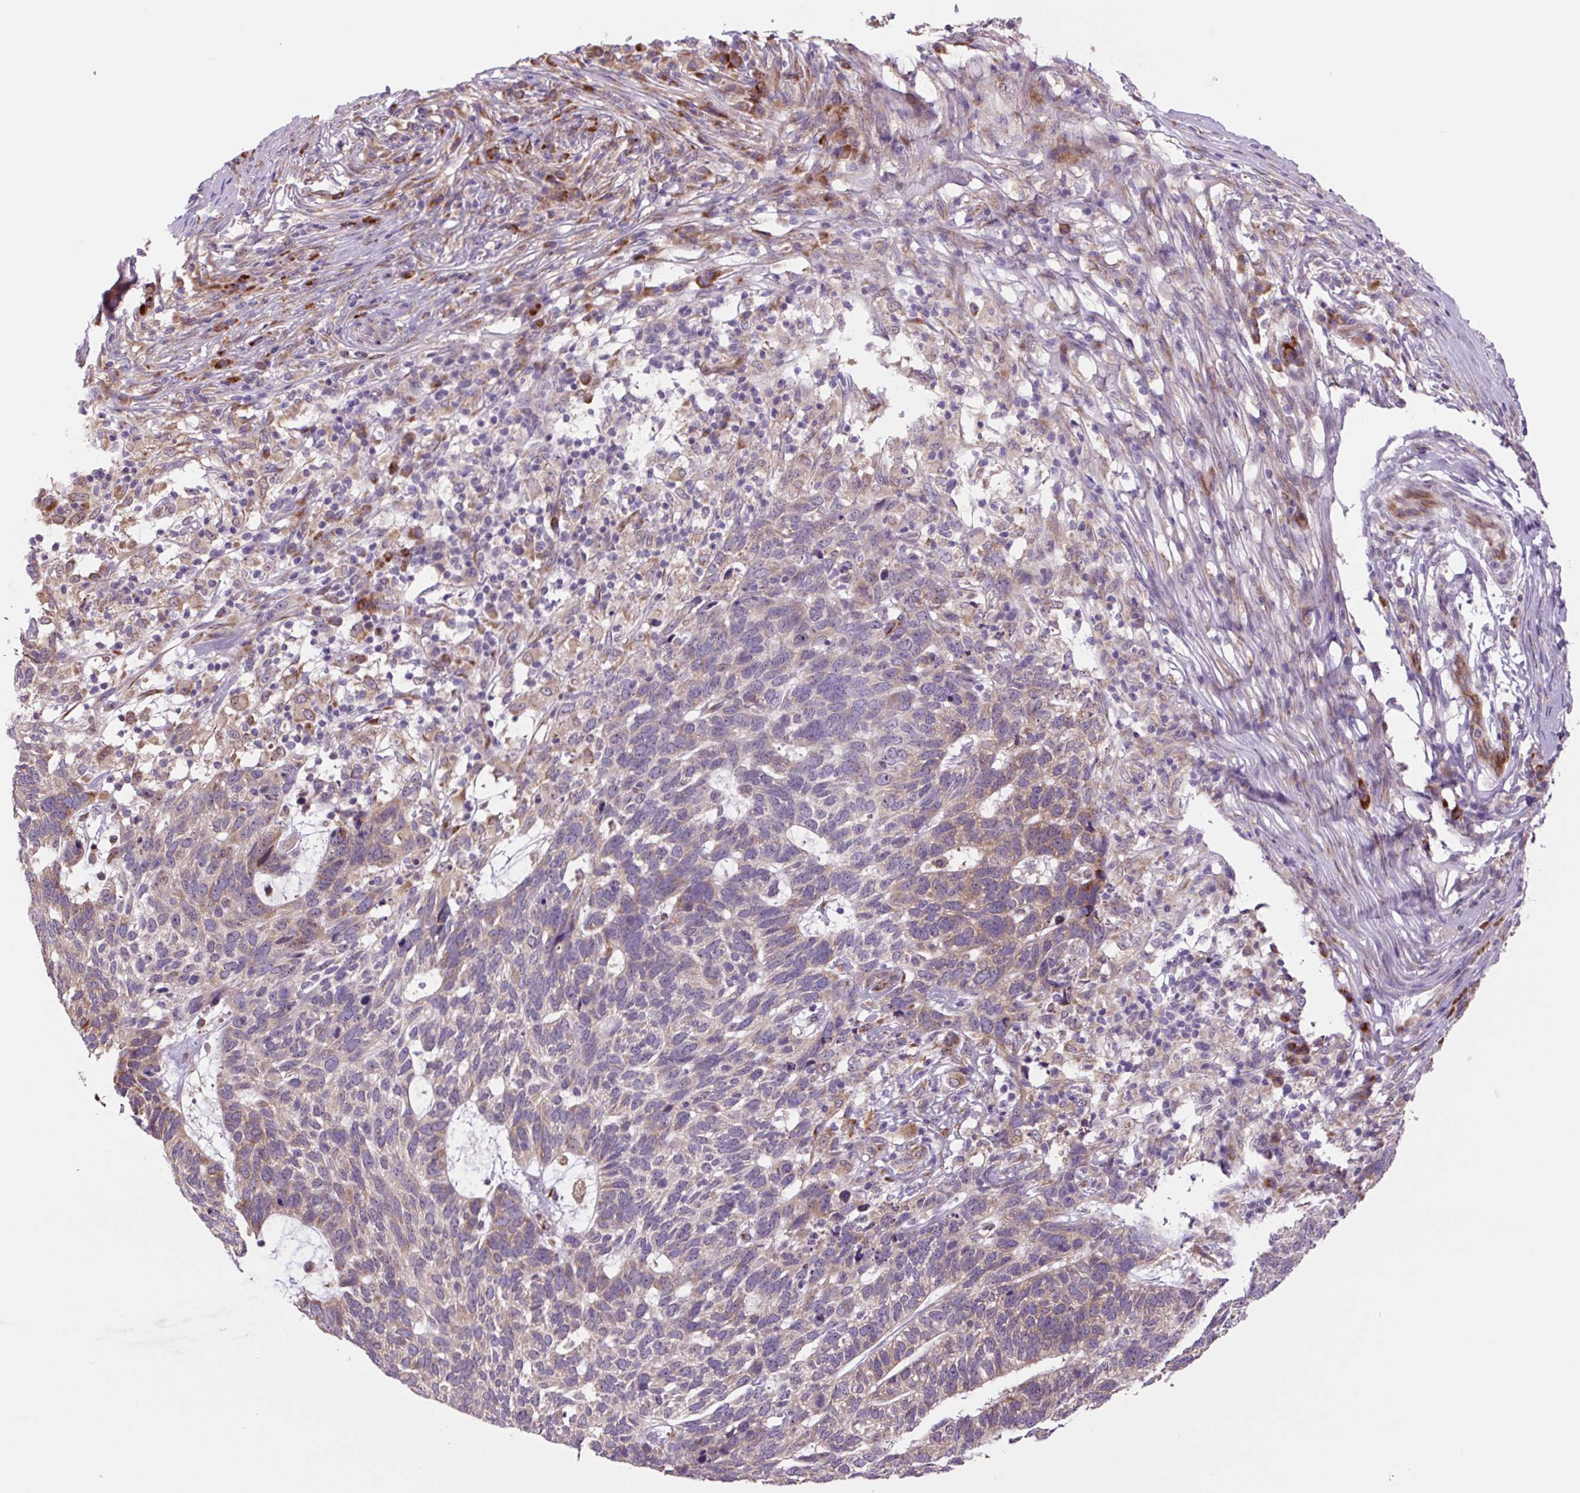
{"staining": {"intensity": "moderate", "quantity": "<25%", "location": "cytoplasmic/membranous"}, "tissue": "skin cancer", "cell_type": "Tumor cells", "image_type": "cancer", "snomed": [{"axis": "morphology", "description": "Basal cell carcinoma"}, {"axis": "topography", "description": "Skin"}], "caption": "Basal cell carcinoma (skin) tissue demonstrates moderate cytoplasmic/membranous expression in approximately <25% of tumor cells", "gene": "PLA2G4A", "patient": {"sex": "female", "age": 65}}